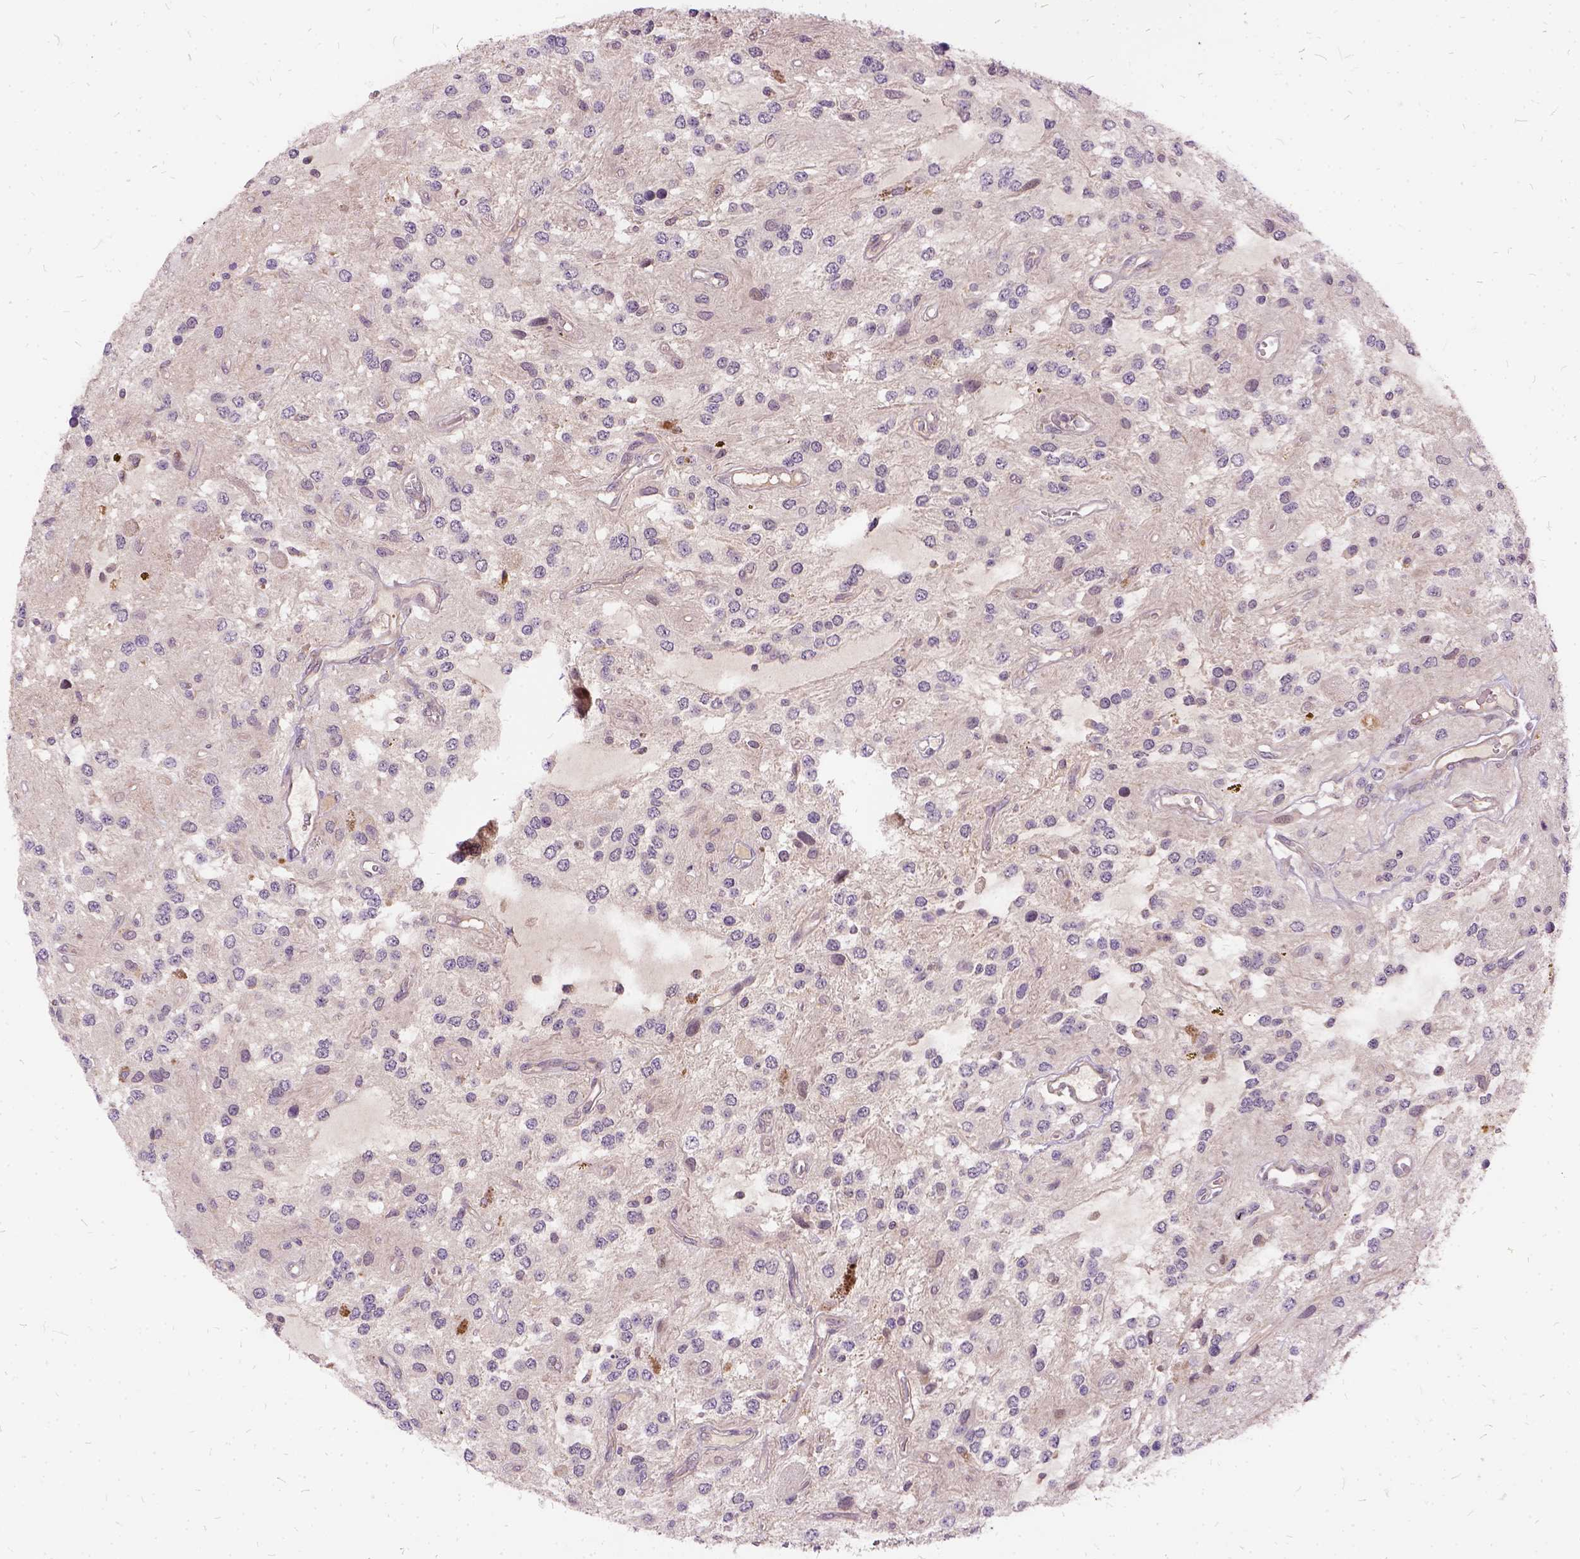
{"staining": {"intensity": "negative", "quantity": "none", "location": "none"}, "tissue": "glioma", "cell_type": "Tumor cells", "image_type": "cancer", "snomed": [{"axis": "morphology", "description": "Glioma, malignant, Low grade"}, {"axis": "topography", "description": "Cerebellum"}], "caption": "Human malignant low-grade glioma stained for a protein using immunohistochemistry demonstrates no expression in tumor cells.", "gene": "ILRUN", "patient": {"sex": "female", "age": 14}}